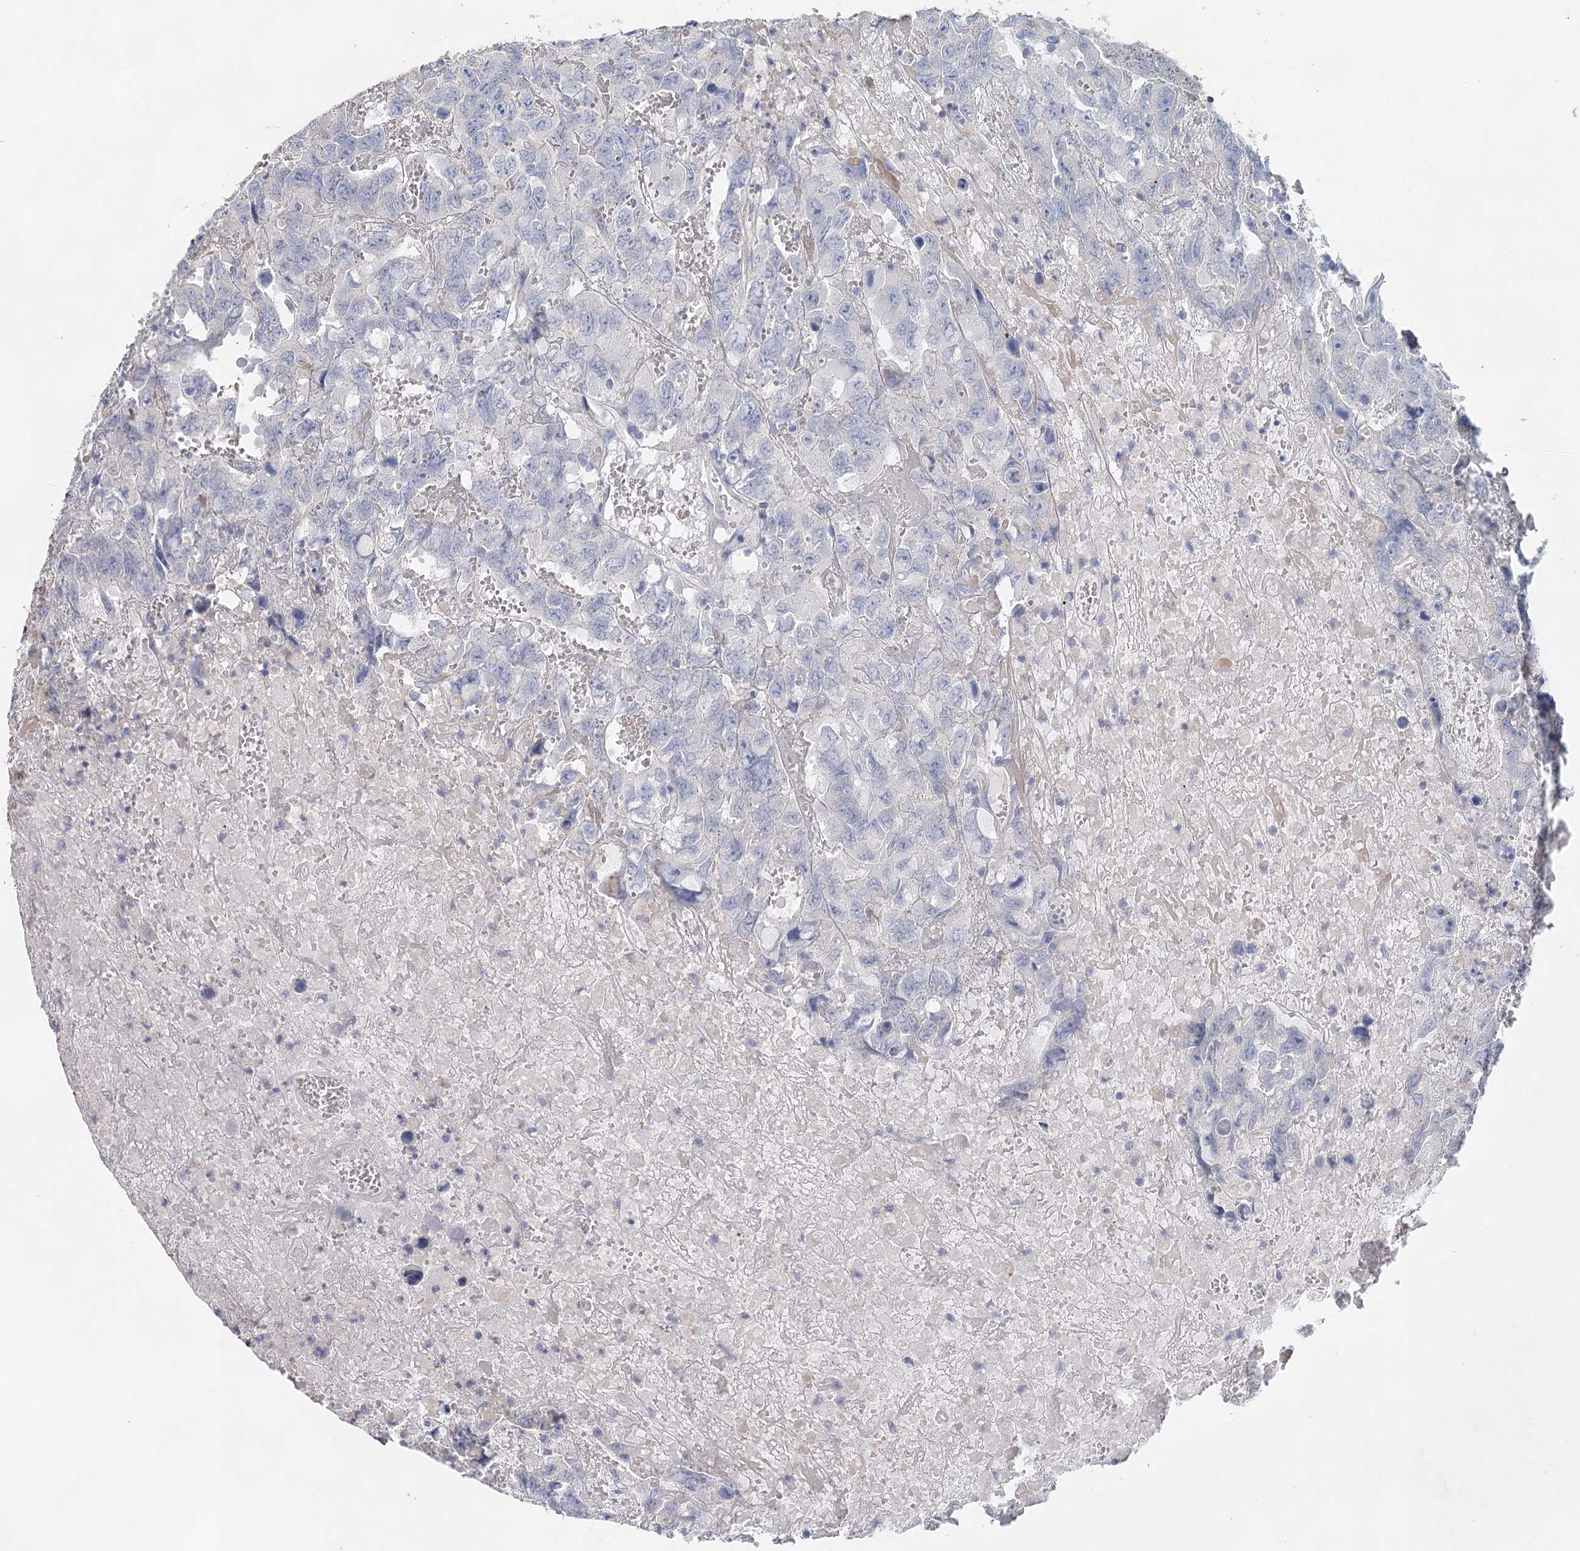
{"staining": {"intensity": "negative", "quantity": "none", "location": "none"}, "tissue": "testis cancer", "cell_type": "Tumor cells", "image_type": "cancer", "snomed": [{"axis": "morphology", "description": "Carcinoma, Embryonal, NOS"}, {"axis": "topography", "description": "Testis"}], "caption": "Embryonal carcinoma (testis) stained for a protein using immunohistochemistry displays no positivity tumor cells.", "gene": "MYL6B", "patient": {"sex": "male", "age": 45}}